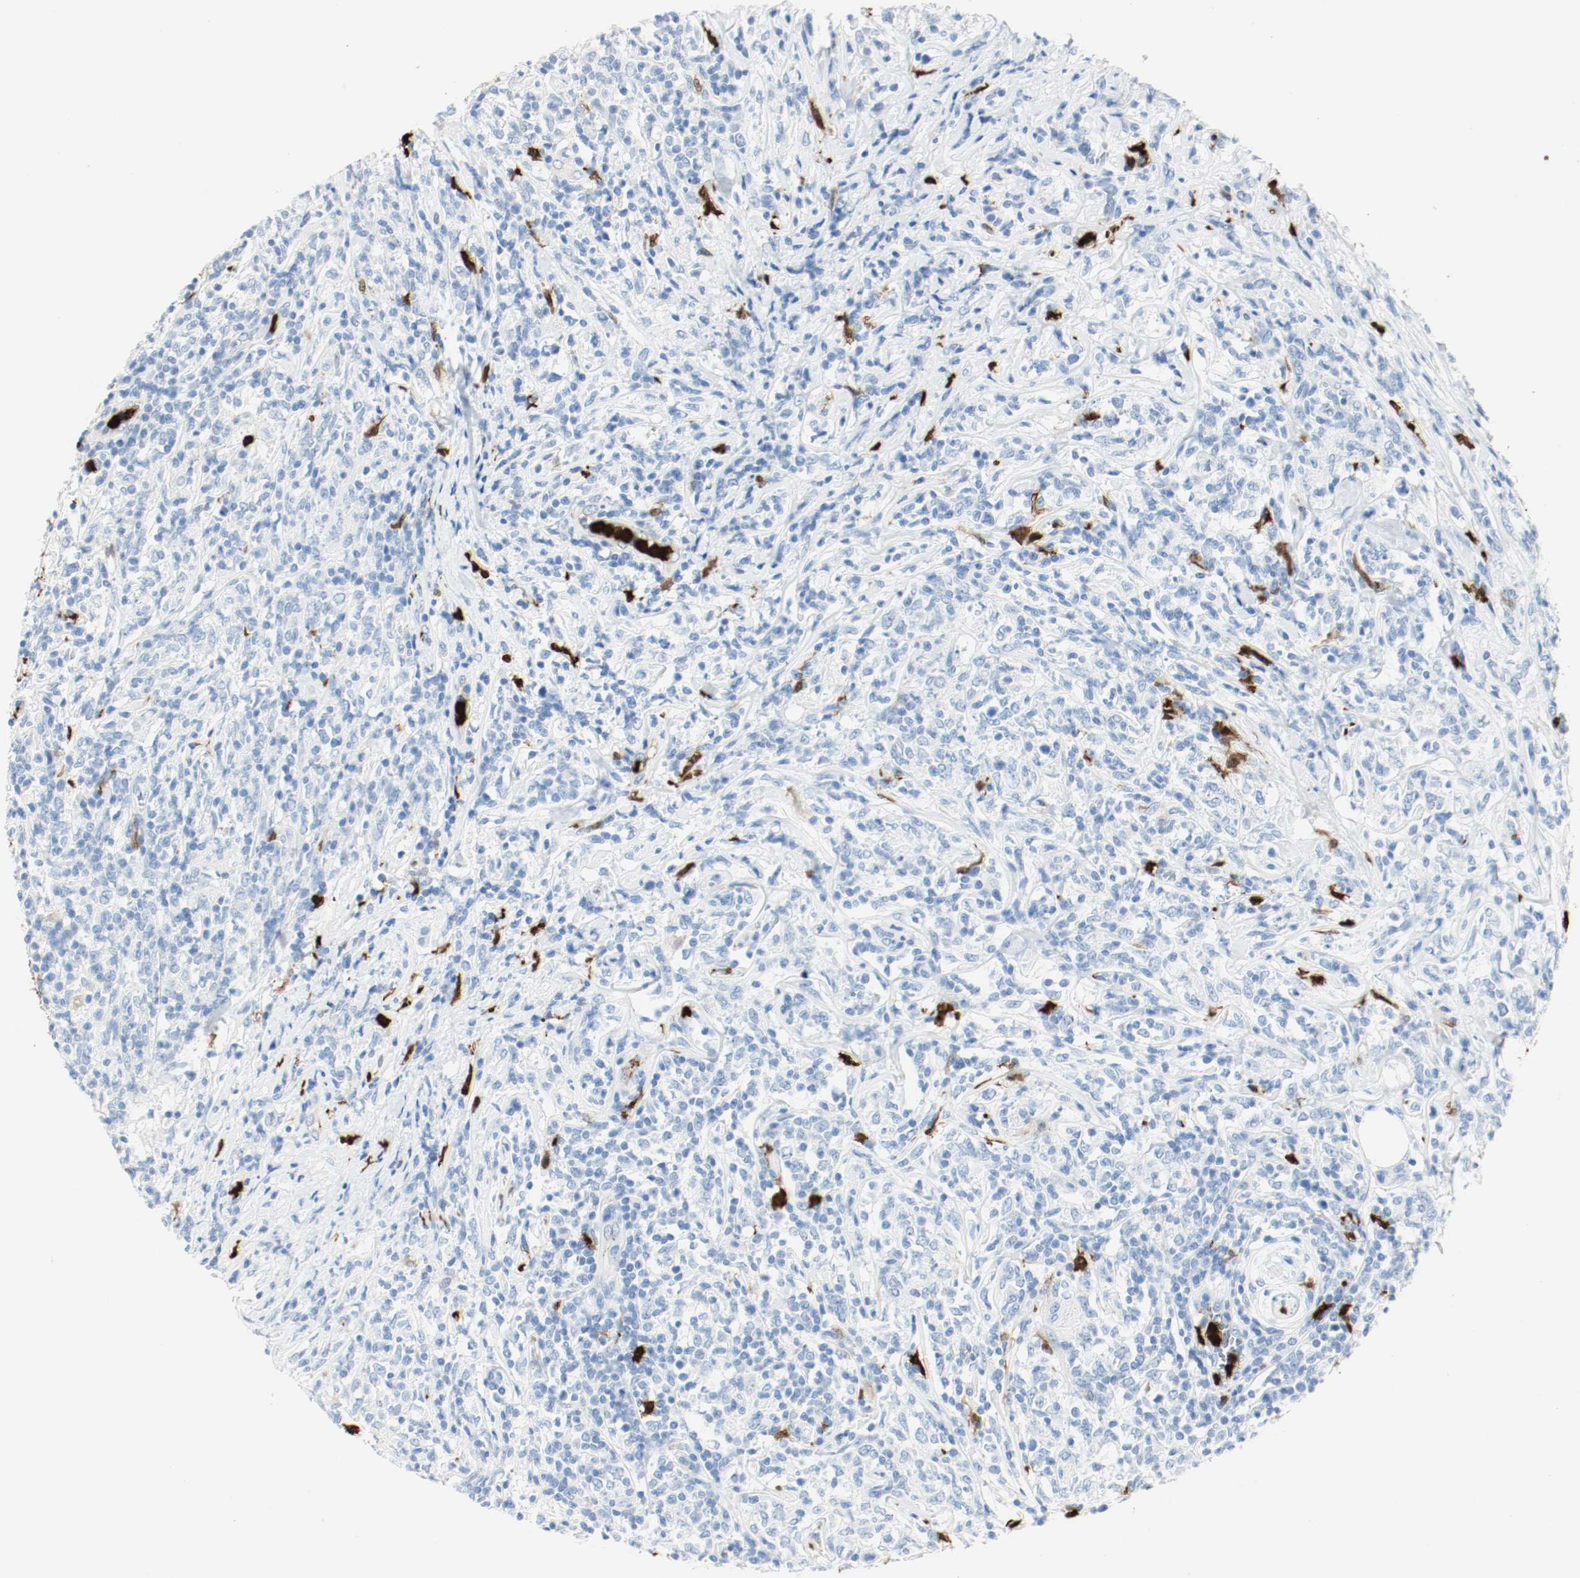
{"staining": {"intensity": "negative", "quantity": "none", "location": "none"}, "tissue": "lymphoma", "cell_type": "Tumor cells", "image_type": "cancer", "snomed": [{"axis": "morphology", "description": "Malignant lymphoma, non-Hodgkin's type, High grade"}, {"axis": "topography", "description": "Lymph node"}], "caption": "Micrograph shows no protein positivity in tumor cells of malignant lymphoma, non-Hodgkin's type (high-grade) tissue.", "gene": "S100A9", "patient": {"sex": "female", "age": 84}}